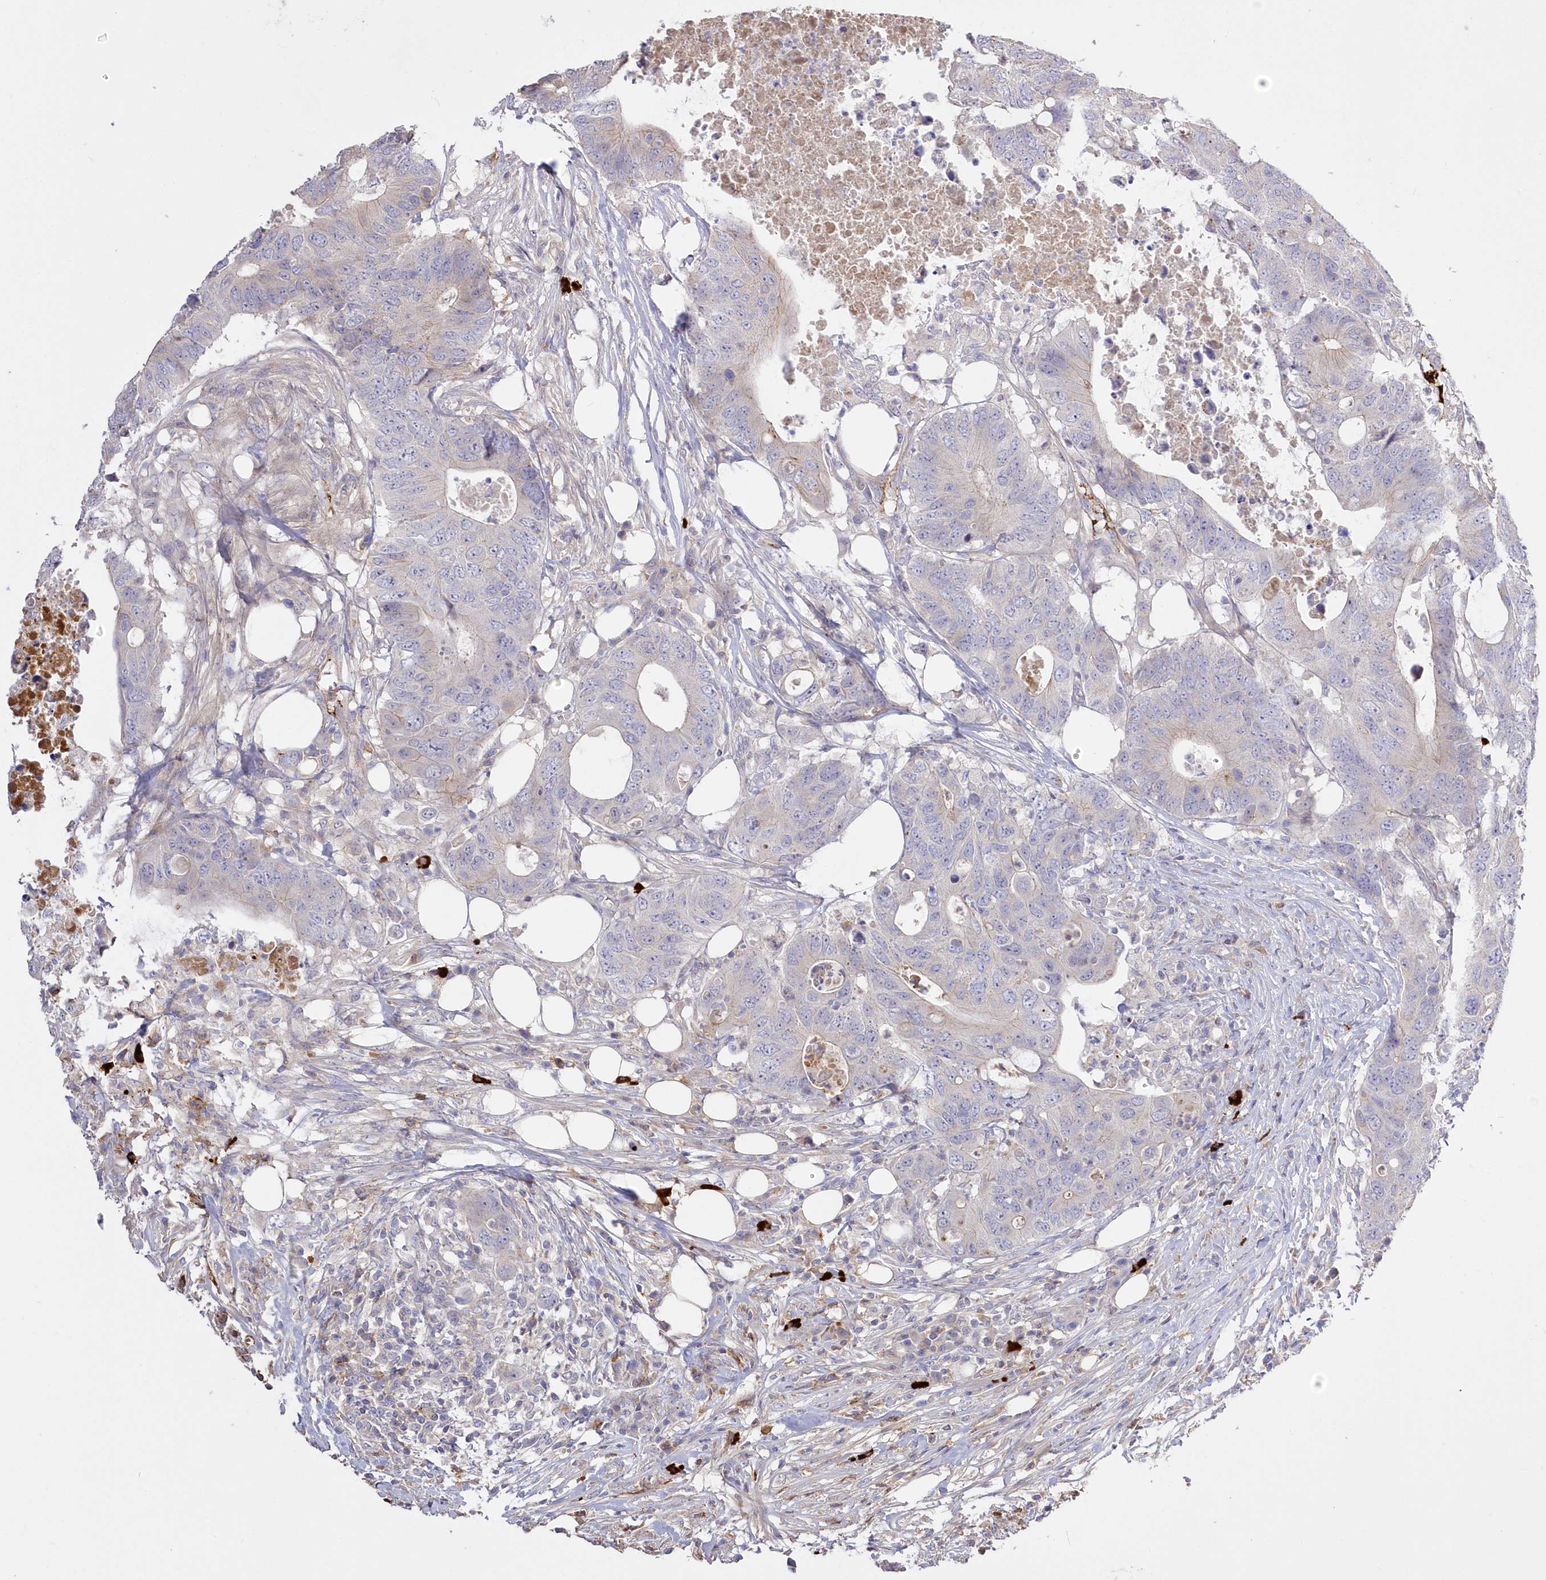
{"staining": {"intensity": "negative", "quantity": "none", "location": "none"}, "tissue": "colorectal cancer", "cell_type": "Tumor cells", "image_type": "cancer", "snomed": [{"axis": "morphology", "description": "Adenocarcinoma, NOS"}, {"axis": "topography", "description": "Colon"}], "caption": "Adenocarcinoma (colorectal) stained for a protein using IHC reveals no positivity tumor cells.", "gene": "WBP1L", "patient": {"sex": "male", "age": 71}}